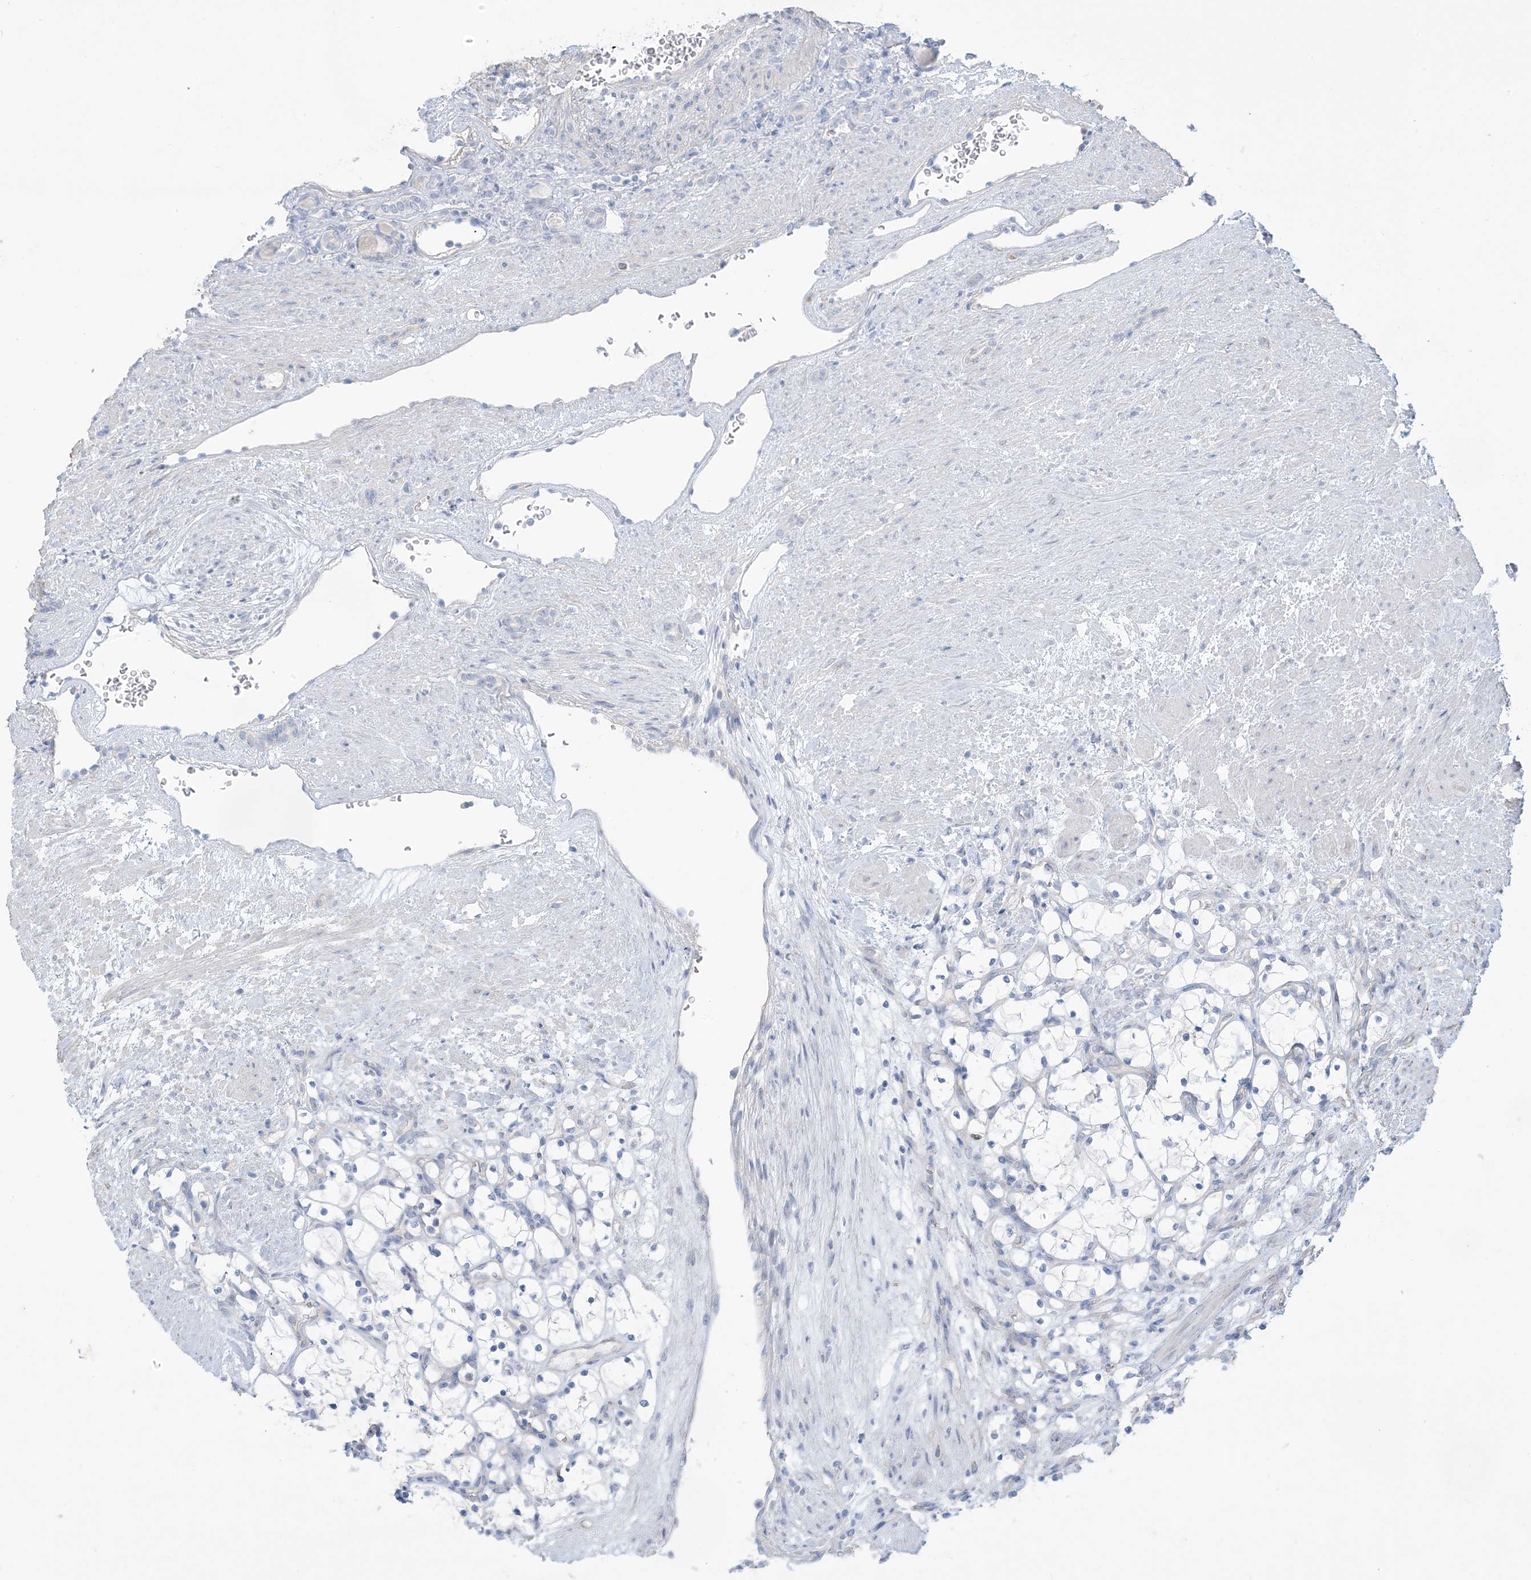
{"staining": {"intensity": "negative", "quantity": "none", "location": "none"}, "tissue": "renal cancer", "cell_type": "Tumor cells", "image_type": "cancer", "snomed": [{"axis": "morphology", "description": "Adenocarcinoma, NOS"}, {"axis": "topography", "description": "Kidney"}], "caption": "An image of human renal adenocarcinoma is negative for staining in tumor cells.", "gene": "MTHFD2L", "patient": {"sex": "female", "age": 69}}